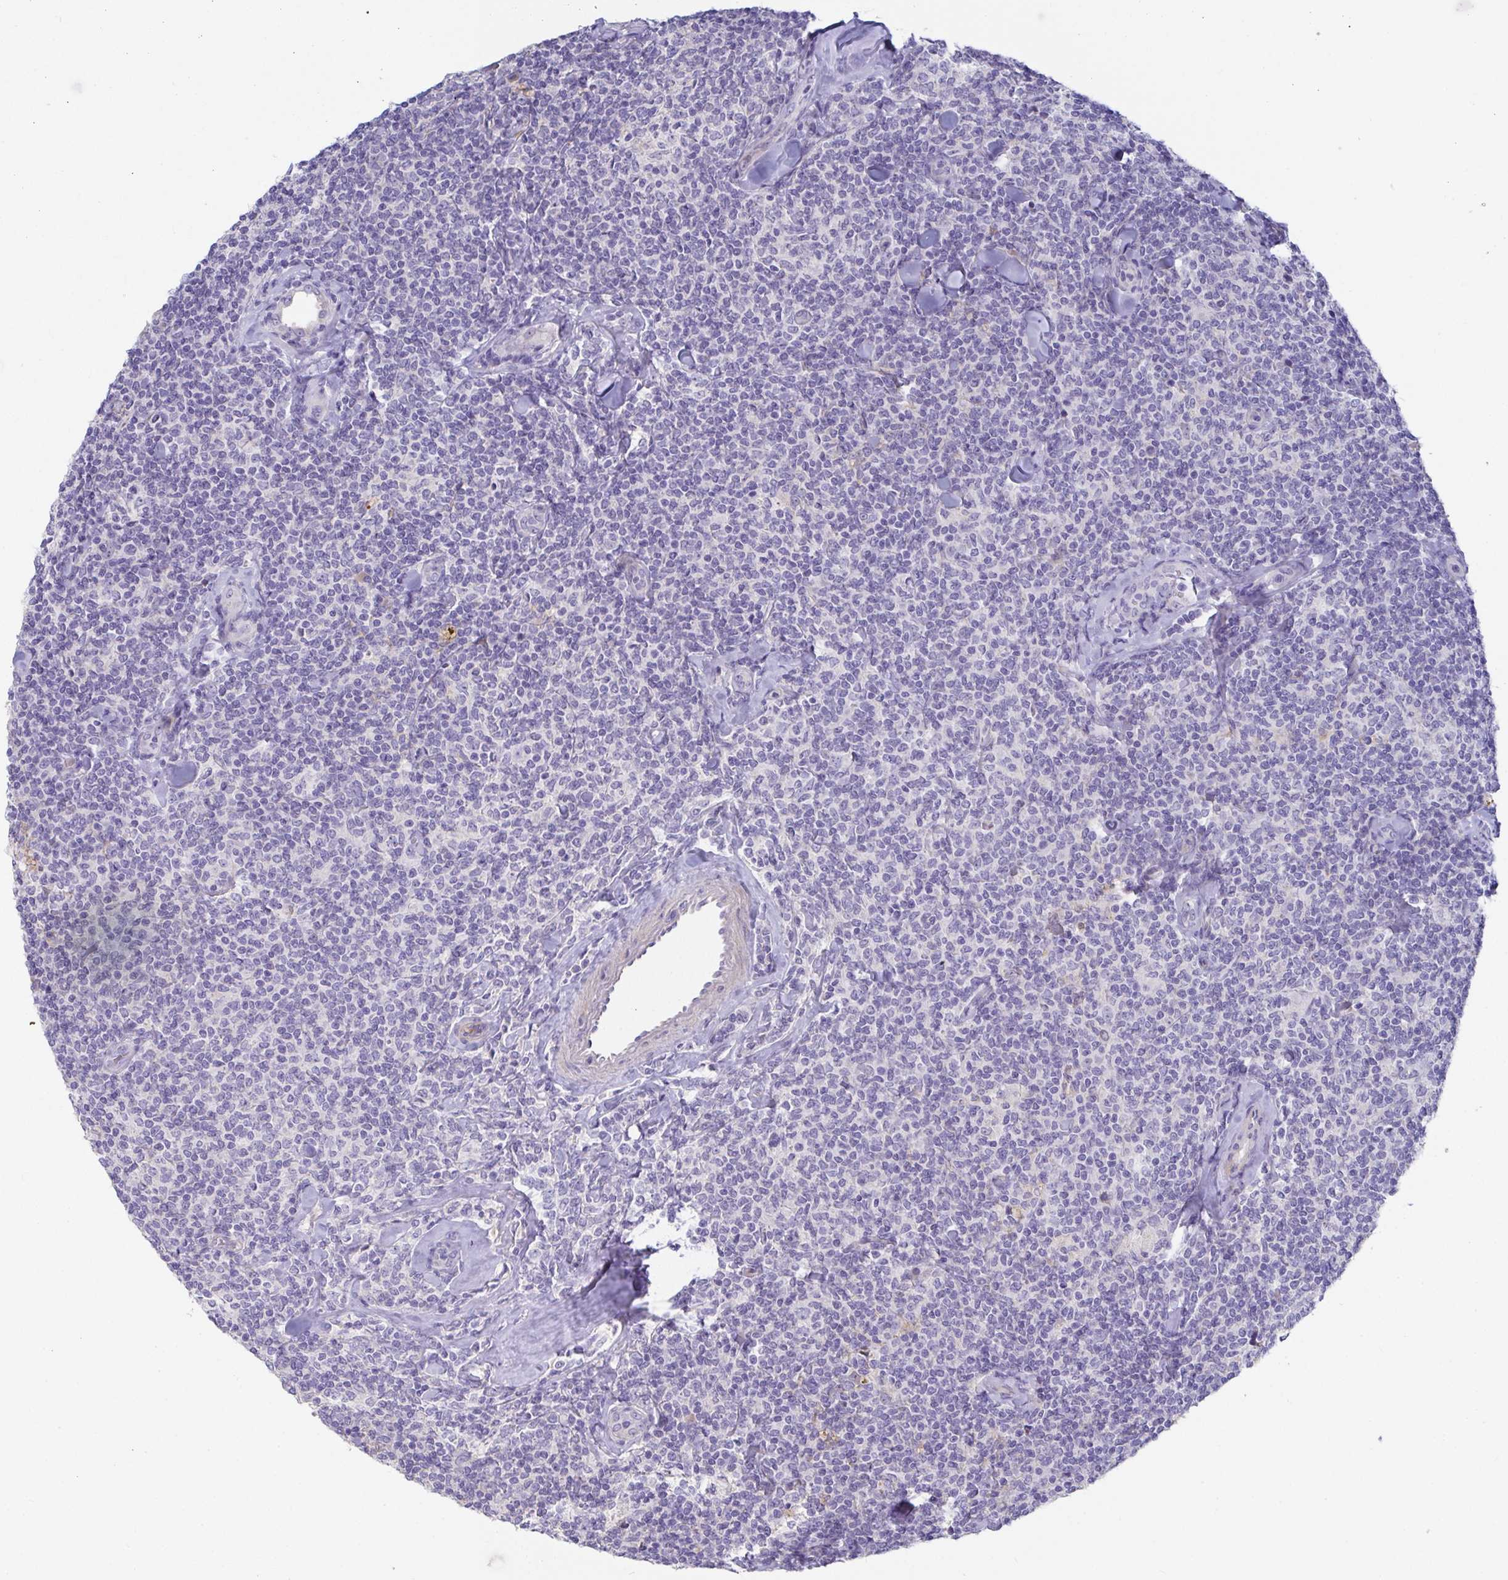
{"staining": {"intensity": "negative", "quantity": "none", "location": "none"}, "tissue": "lymphoma", "cell_type": "Tumor cells", "image_type": "cancer", "snomed": [{"axis": "morphology", "description": "Malignant lymphoma, non-Hodgkin's type, Low grade"}, {"axis": "topography", "description": "Lymph node"}], "caption": "Tumor cells are negative for protein expression in human low-grade malignant lymphoma, non-Hodgkin's type.", "gene": "ANO5", "patient": {"sex": "female", "age": 56}}